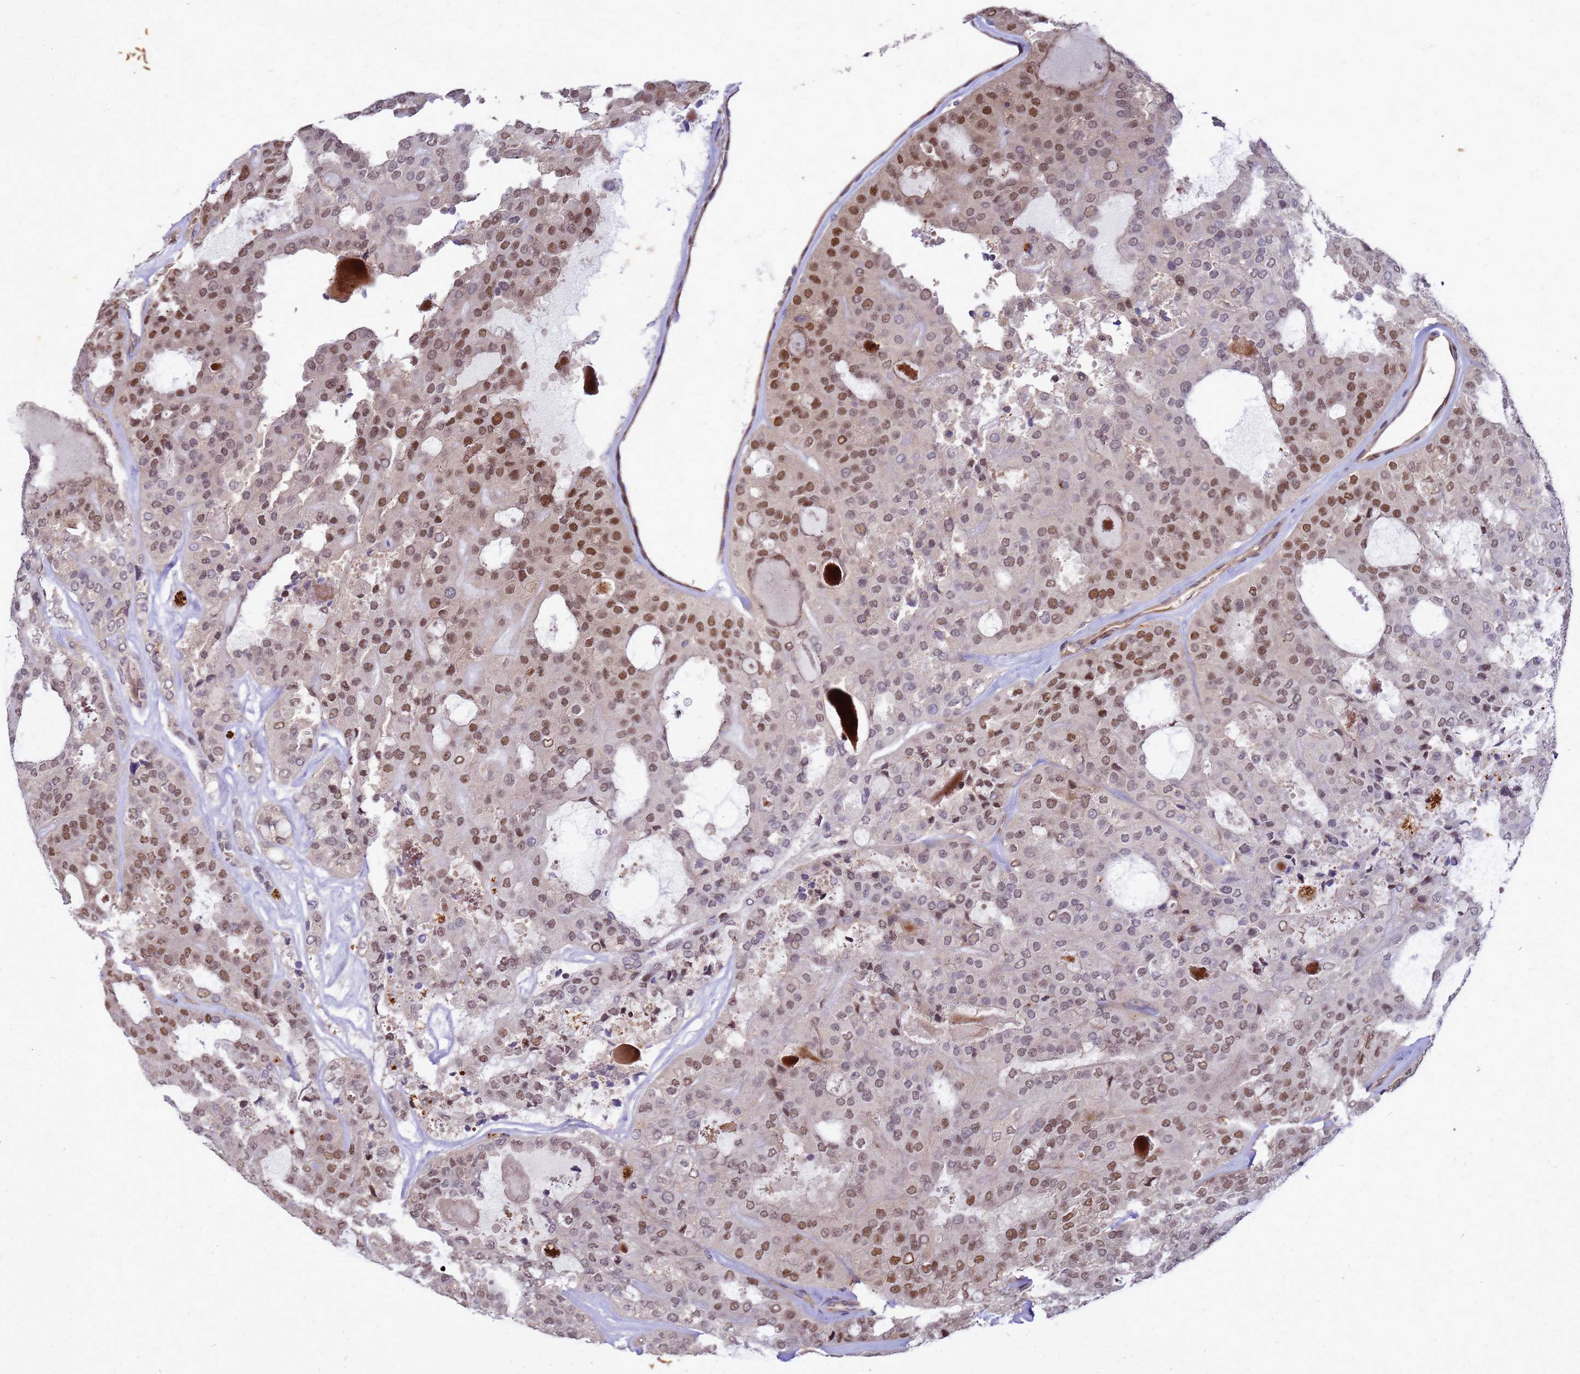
{"staining": {"intensity": "moderate", "quantity": ">75%", "location": "nuclear"}, "tissue": "thyroid cancer", "cell_type": "Tumor cells", "image_type": "cancer", "snomed": [{"axis": "morphology", "description": "Follicular adenoma carcinoma, NOS"}, {"axis": "topography", "description": "Thyroid gland"}], "caption": "A micrograph of human follicular adenoma carcinoma (thyroid) stained for a protein shows moderate nuclear brown staining in tumor cells.", "gene": "RNF215", "patient": {"sex": "male", "age": 75}}